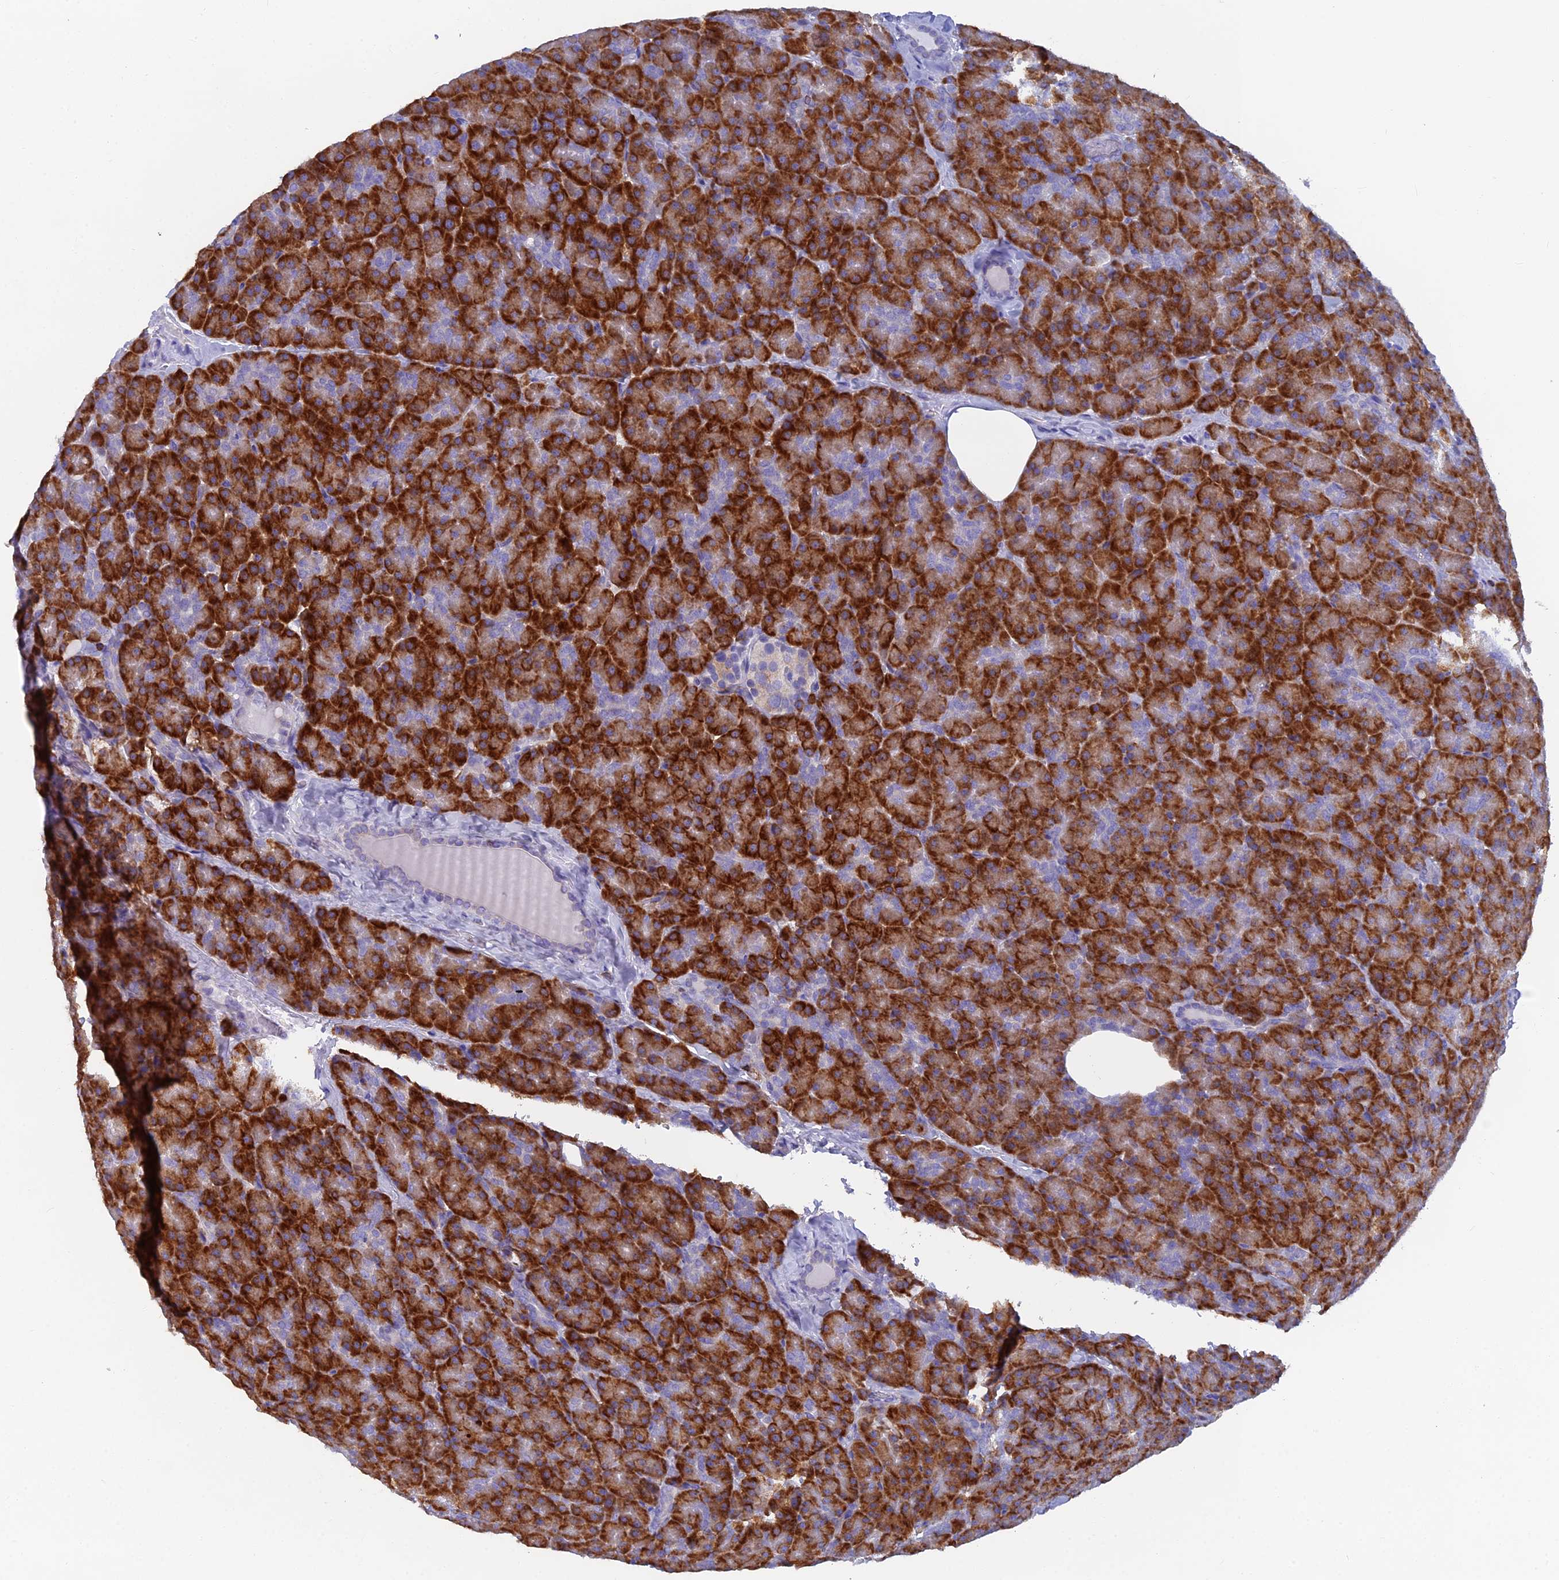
{"staining": {"intensity": "strong", "quantity": ">75%", "location": "cytoplasmic/membranous"}, "tissue": "pancreas", "cell_type": "Exocrine glandular cells", "image_type": "normal", "snomed": [{"axis": "morphology", "description": "Normal tissue, NOS"}, {"axis": "topography", "description": "Pancreas"}], "caption": "This histopathology image demonstrates immunohistochemistry staining of unremarkable human pancreas, with high strong cytoplasmic/membranous expression in about >75% of exocrine glandular cells.", "gene": "ABI3BP", "patient": {"sex": "male", "age": 36}}